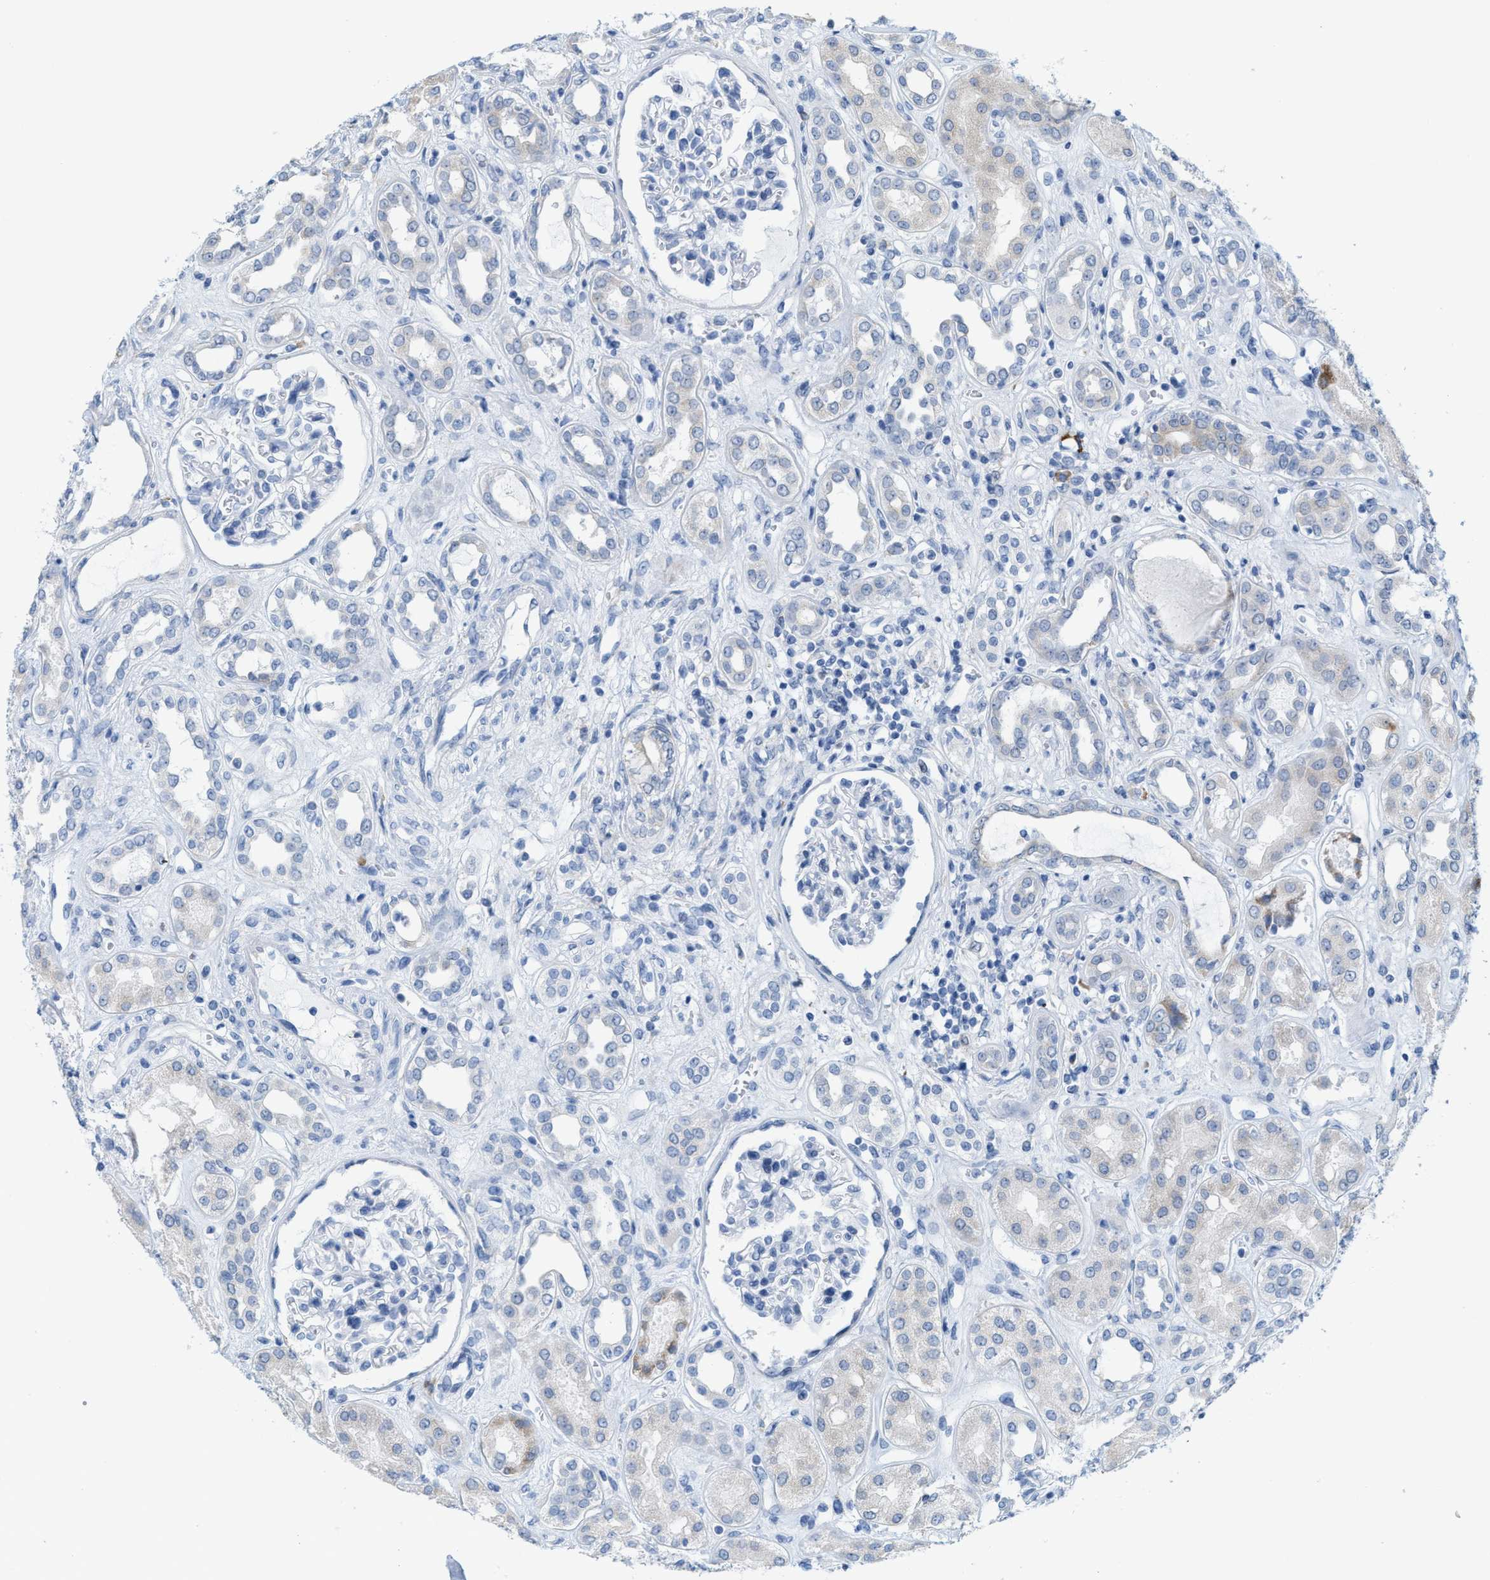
{"staining": {"intensity": "negative", "quantity": "none", "location": "none"}, "tissue": "kidney", "cell_type": "Cells in glomeruli", "image_type": "normal", "snomed": [{"axis": "morphology", "description": "Normal tissue, NOS"}, {"axis": "topography", "description": "Kidney"}], "caption": "High magnification brightfield microscopy of unremarkable kidney stained with DAB (3,3'-diaminobenzidine) (brown) and counterstained with hematoxylin (blue): cells in glomeruli show no significant staining.", "gene": "KIFC3", "patient": {"sex": "male", "age": 59}}